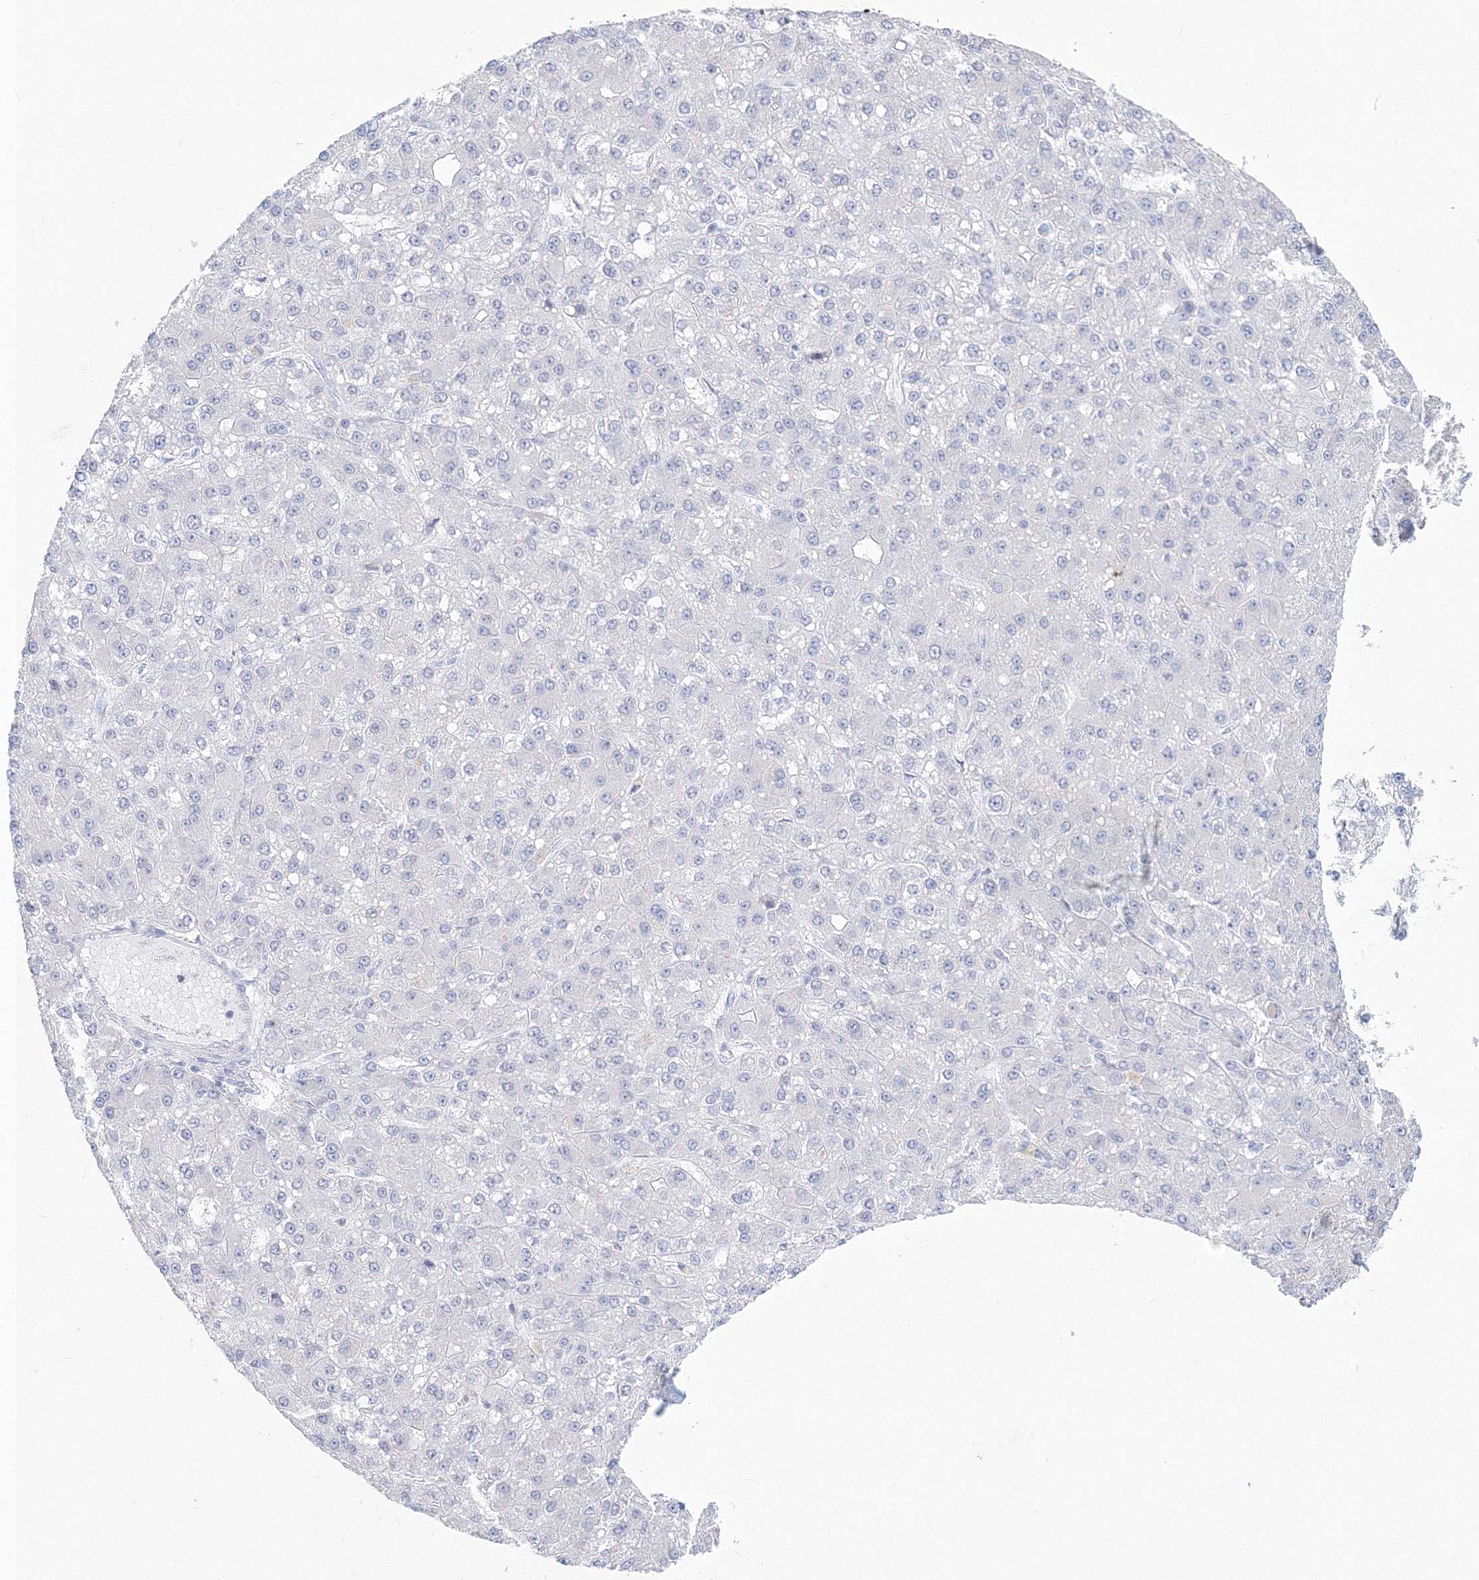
{"staining": {"intensity": "negative", "quantity": "none", "location": "none"}, "tissue": "liver cancer", "cell_type": "Tumor cells", "image_type": "cancer", "snomed": [{"axis": "morphology", "description": "Carcinoma, Hepatocellular, NOS"}, {"axis": "topography", "description": "Liver"}], "caption": "The micrograph reveals no staining of tumor cells in hepatocellular carcinoma (liver).", "gene": "VSIG1", "patient": {"sex": "male", "age": 67}}